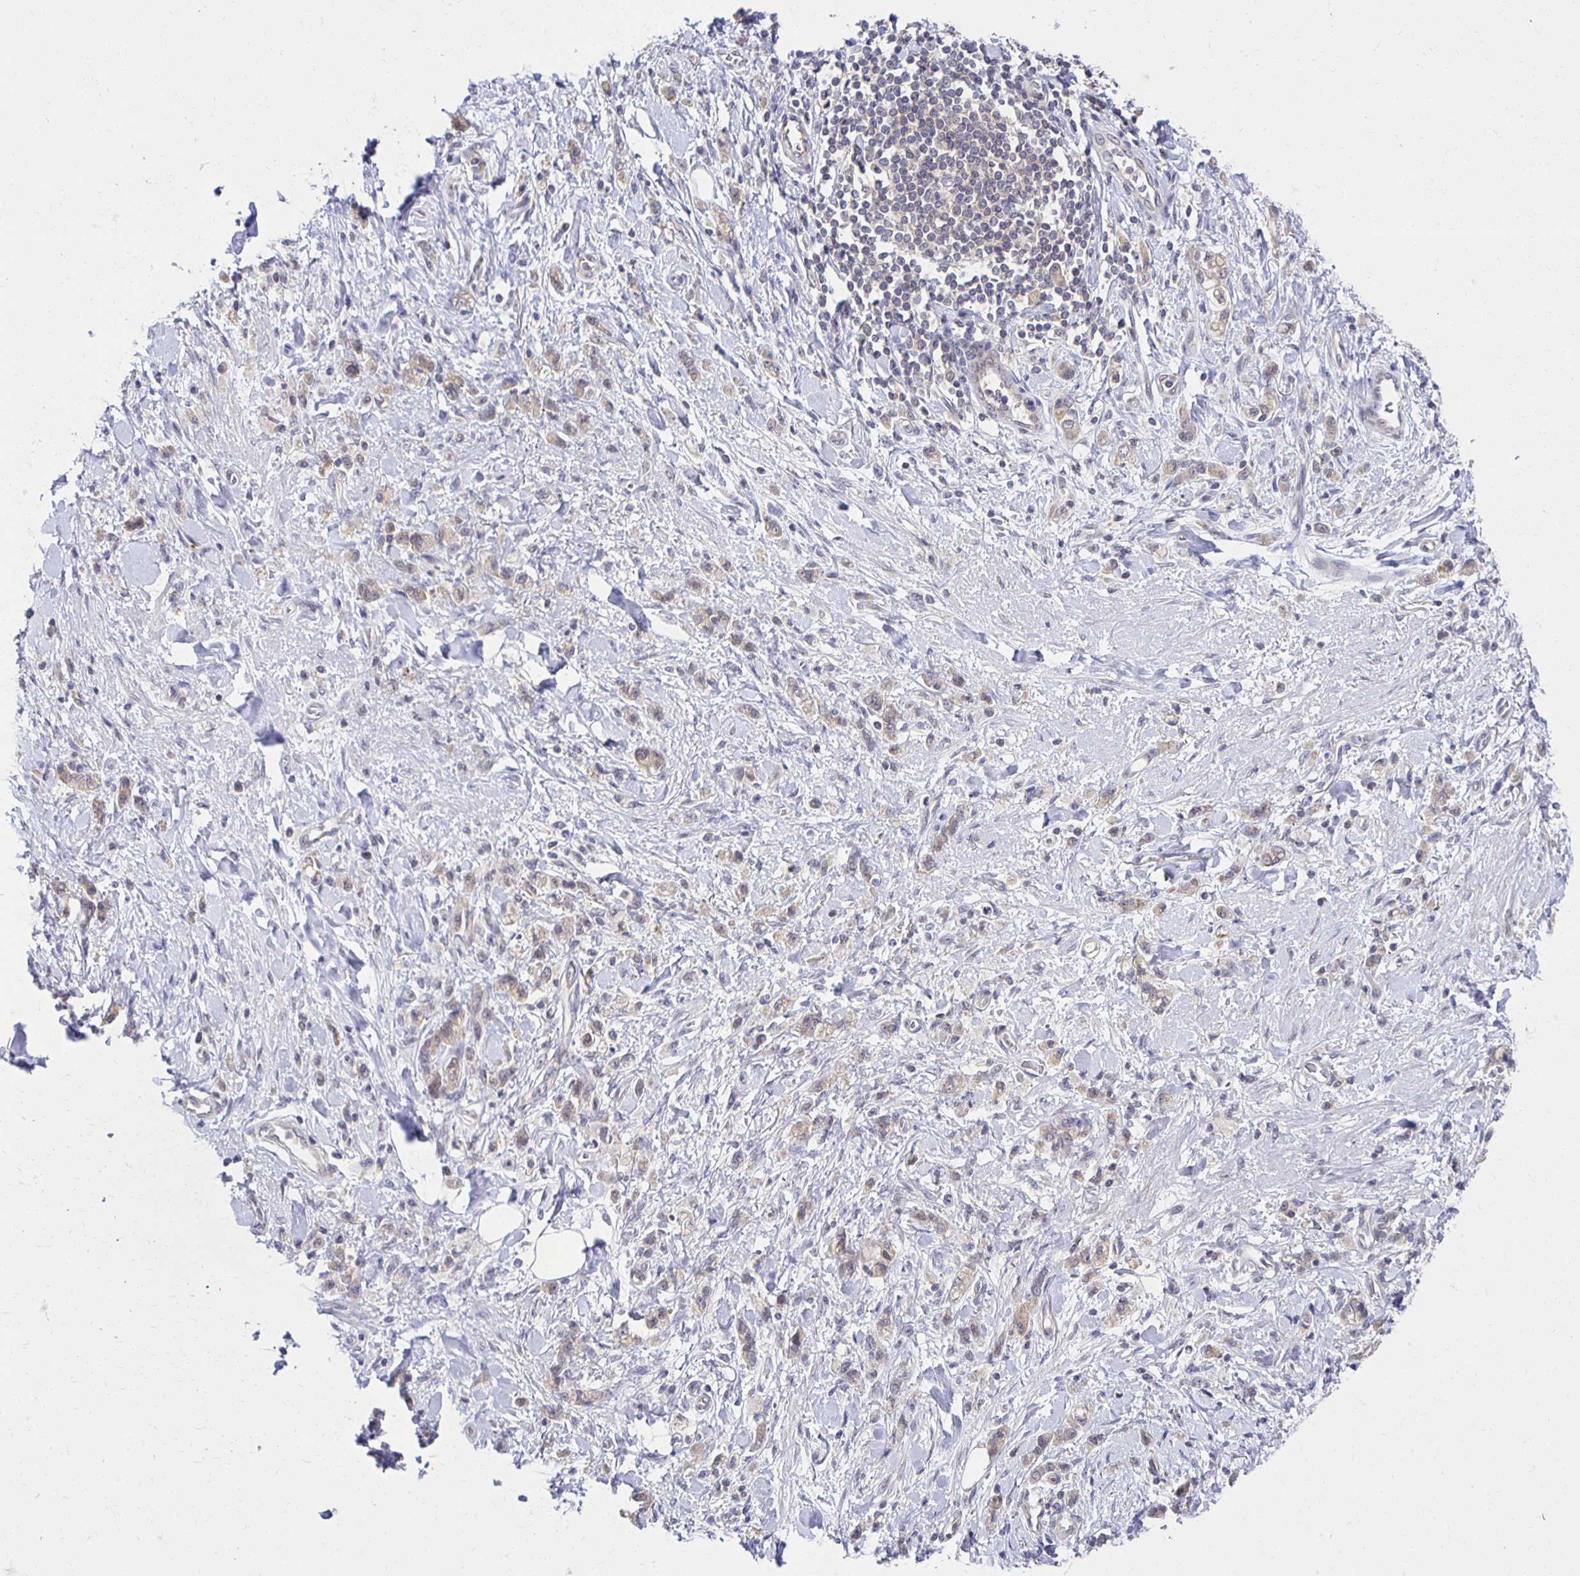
{"staining": {"intensity": "weak", "quantity": "25%-75%", "location": "cytoplasmic/membranous"}, "tissue": "stomach cancer", "cell_type": "Tumor cells", "image_type": "cancer", "snomed": [{"axis": "morphology", "description": "Adenocarcinoma, NOS"}, {"axis": "topography", "description": "Stomach"}], "caption": "Weak cytoplasmic/membranous protein expression is seen in approximately 25%-75% of tumor cells in stomach cancer.", "gene": "MIEN1", "patient": {"sex": "male", "age": 77}}